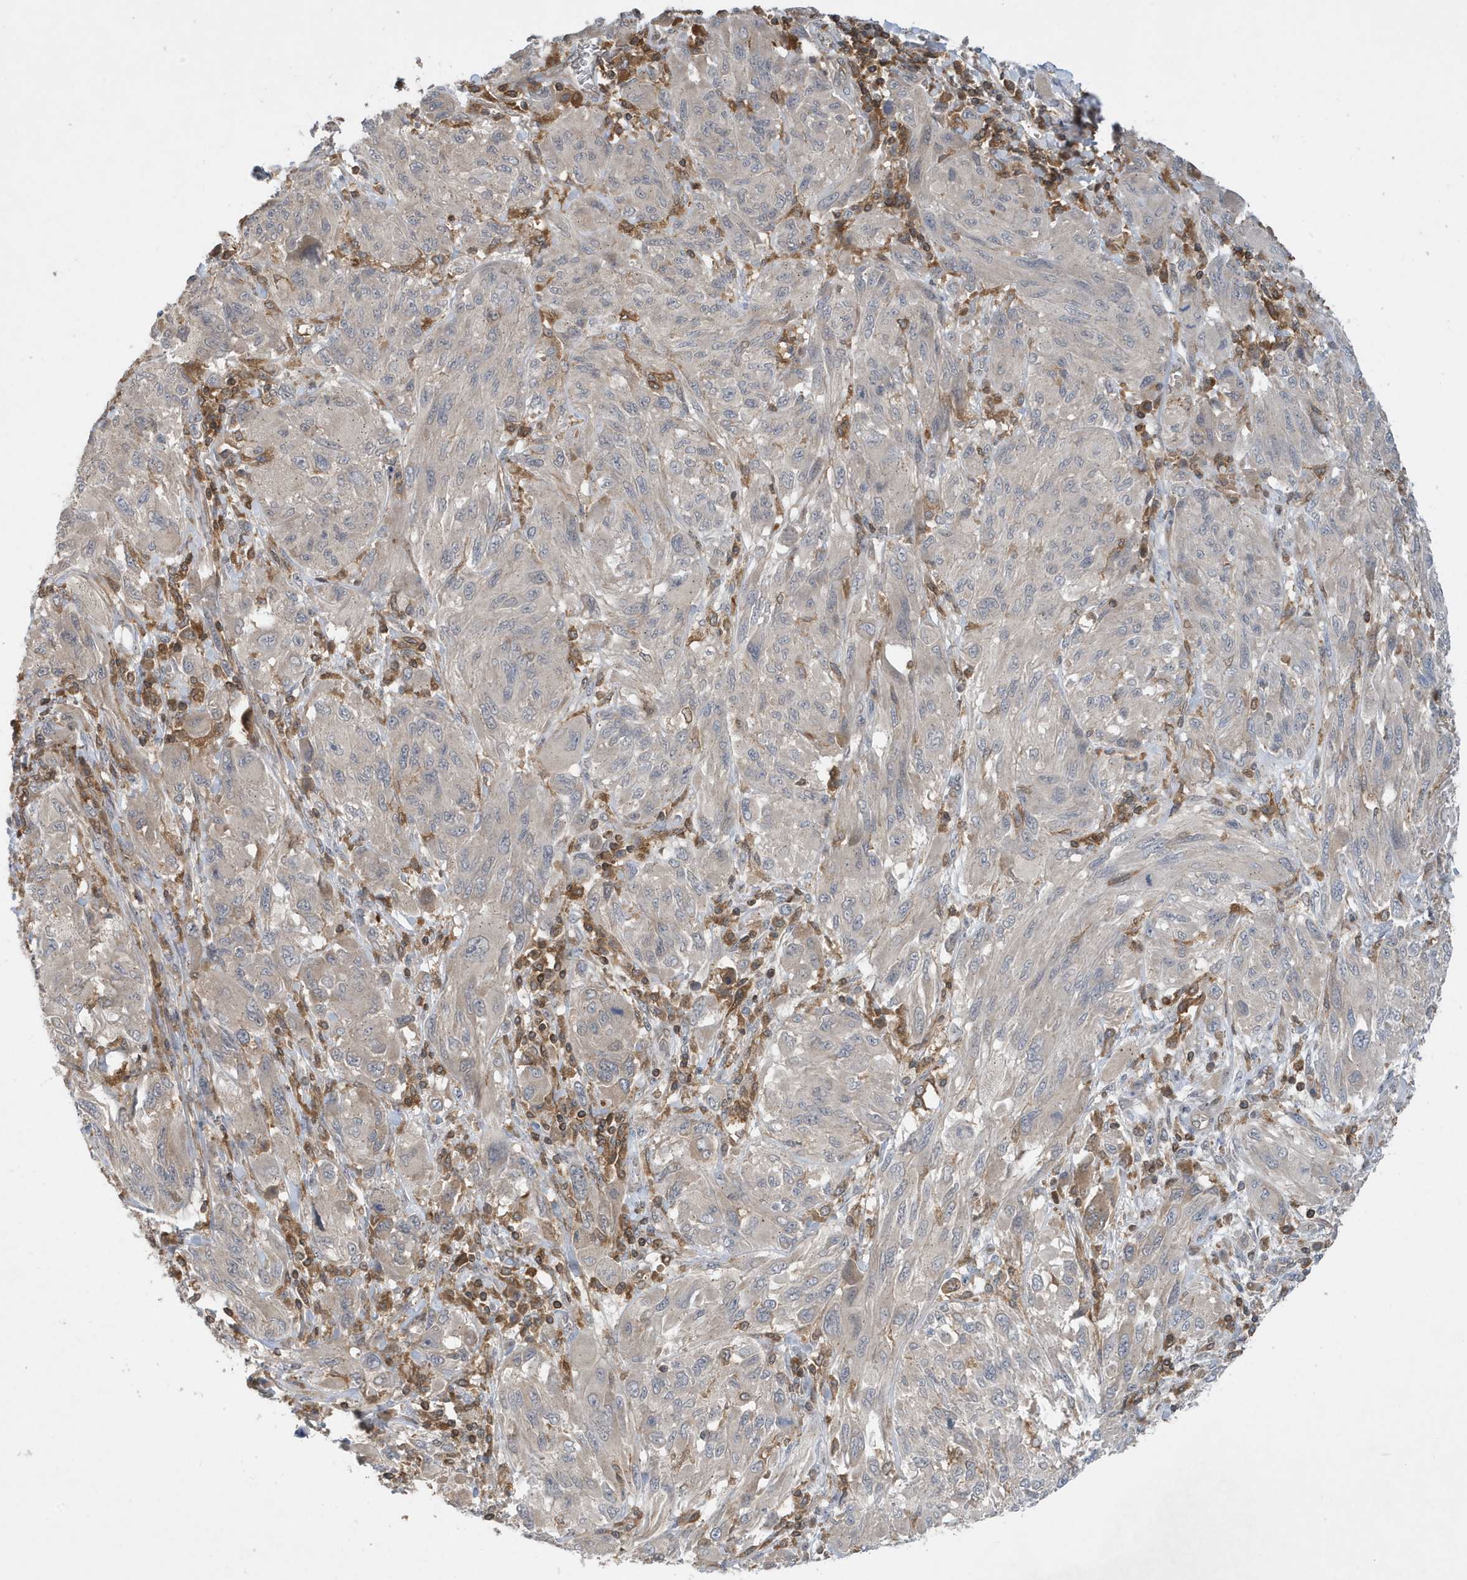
{"staining": {"intensity": "negative", "quantity": "none", "location": "none"}, "tissue": "melanoma", "cell_type": "Tumor cells", "image_type": "cancer", "snomed": [{"axis": "morphology", "description": "Malignant melanoma, NOS"}, {"axis": "topography", "description": "Skin"}], "caption": "Immunohistochemical staining of melanoma demonstrates no significant expression in tumor cells.", "gene": "NSUN3", "patient": {"sex": "female", "age": 91}}